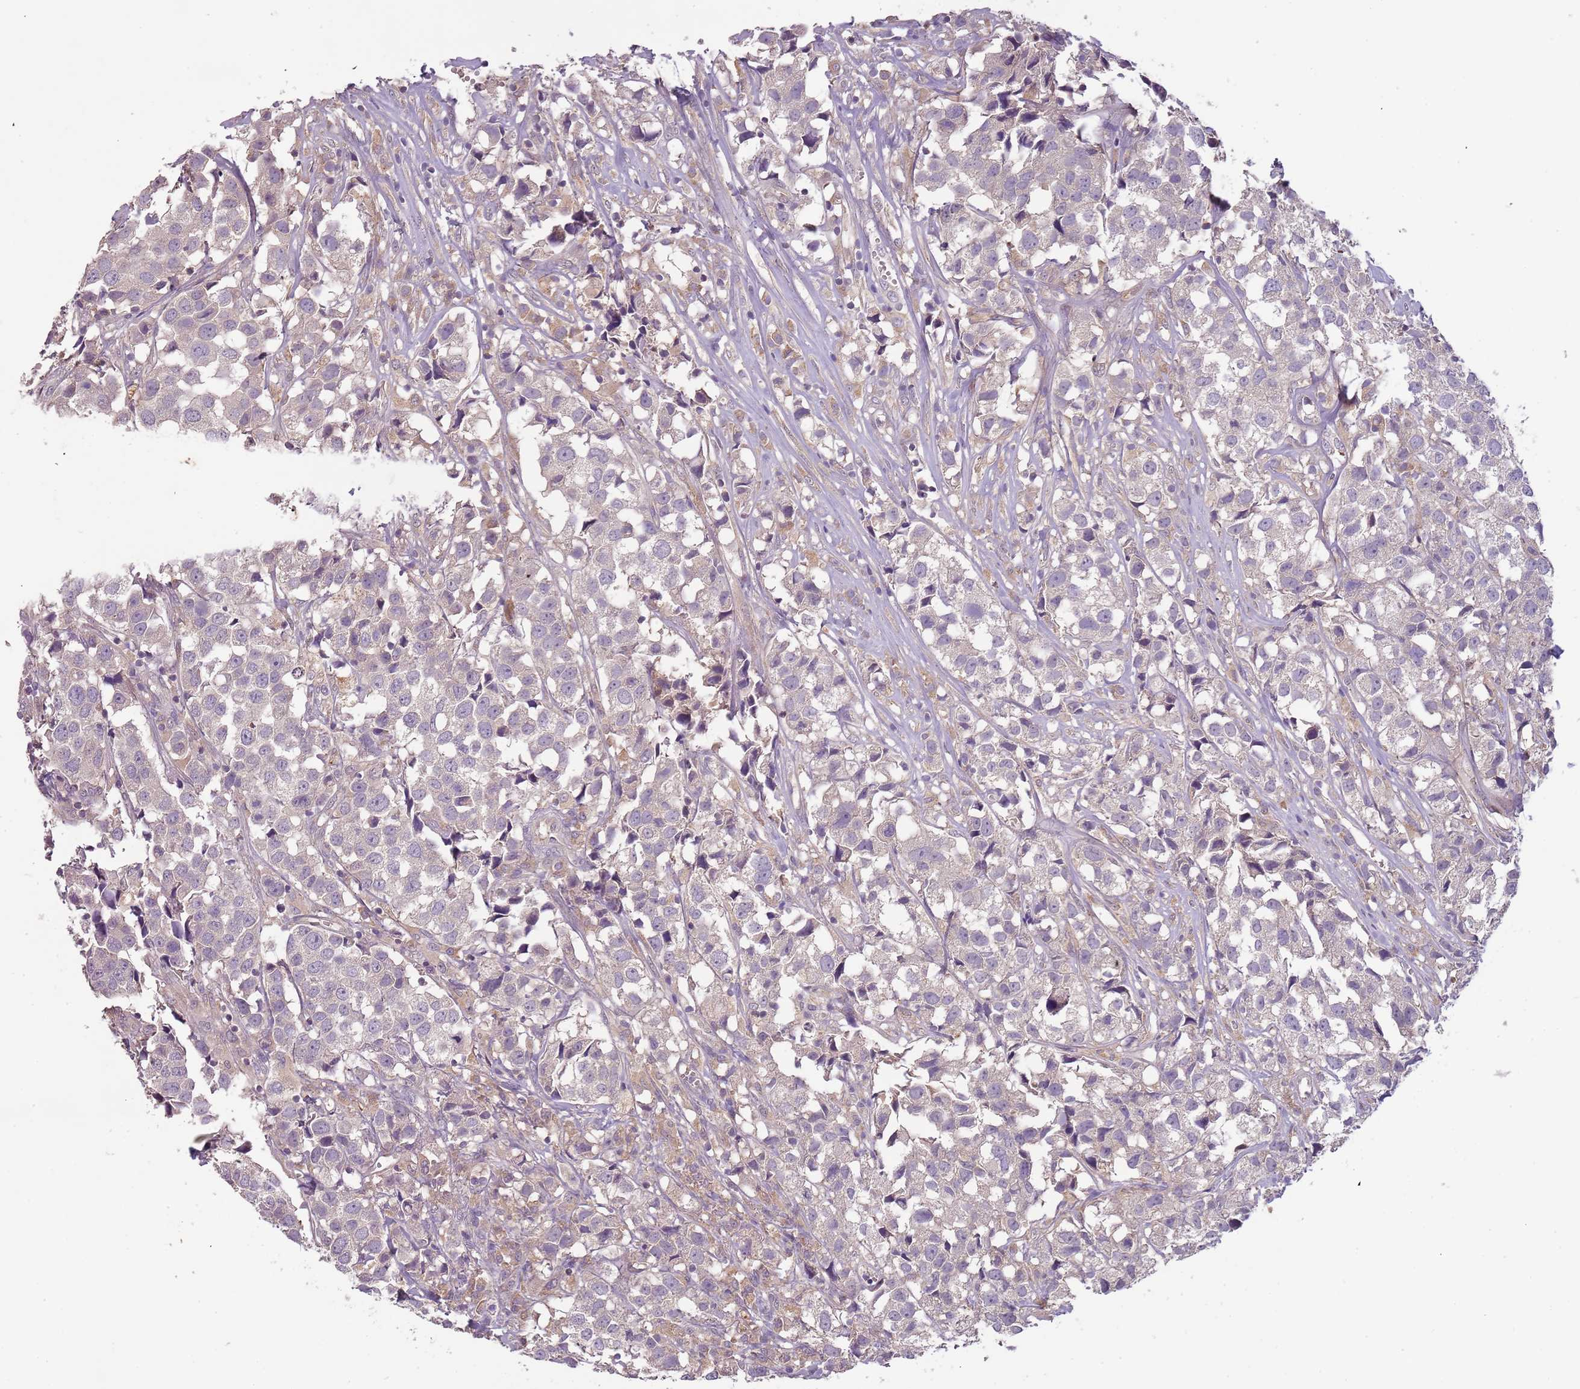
{"staining": {"intensity": "negative", "quantity": "none", "location": "none"}, "tissue": "urothelial cancer", "cell_type": "Tumor cells", "image_type": "cancer", "snomed": [{"axis": "morphology", "description": "Urothelial carcinoma, High grade"}, {"axis": "topography", "description": "Urinary bladder"}], "caption": "Urothelial cancer was stained to show a protein in brown. There is no significant staining in tumor cells. (DAB IHC visualized using brightfield microscopy, high magnification).", "gene": "FECH", "patient": {"sex": "female", "age": 75}}